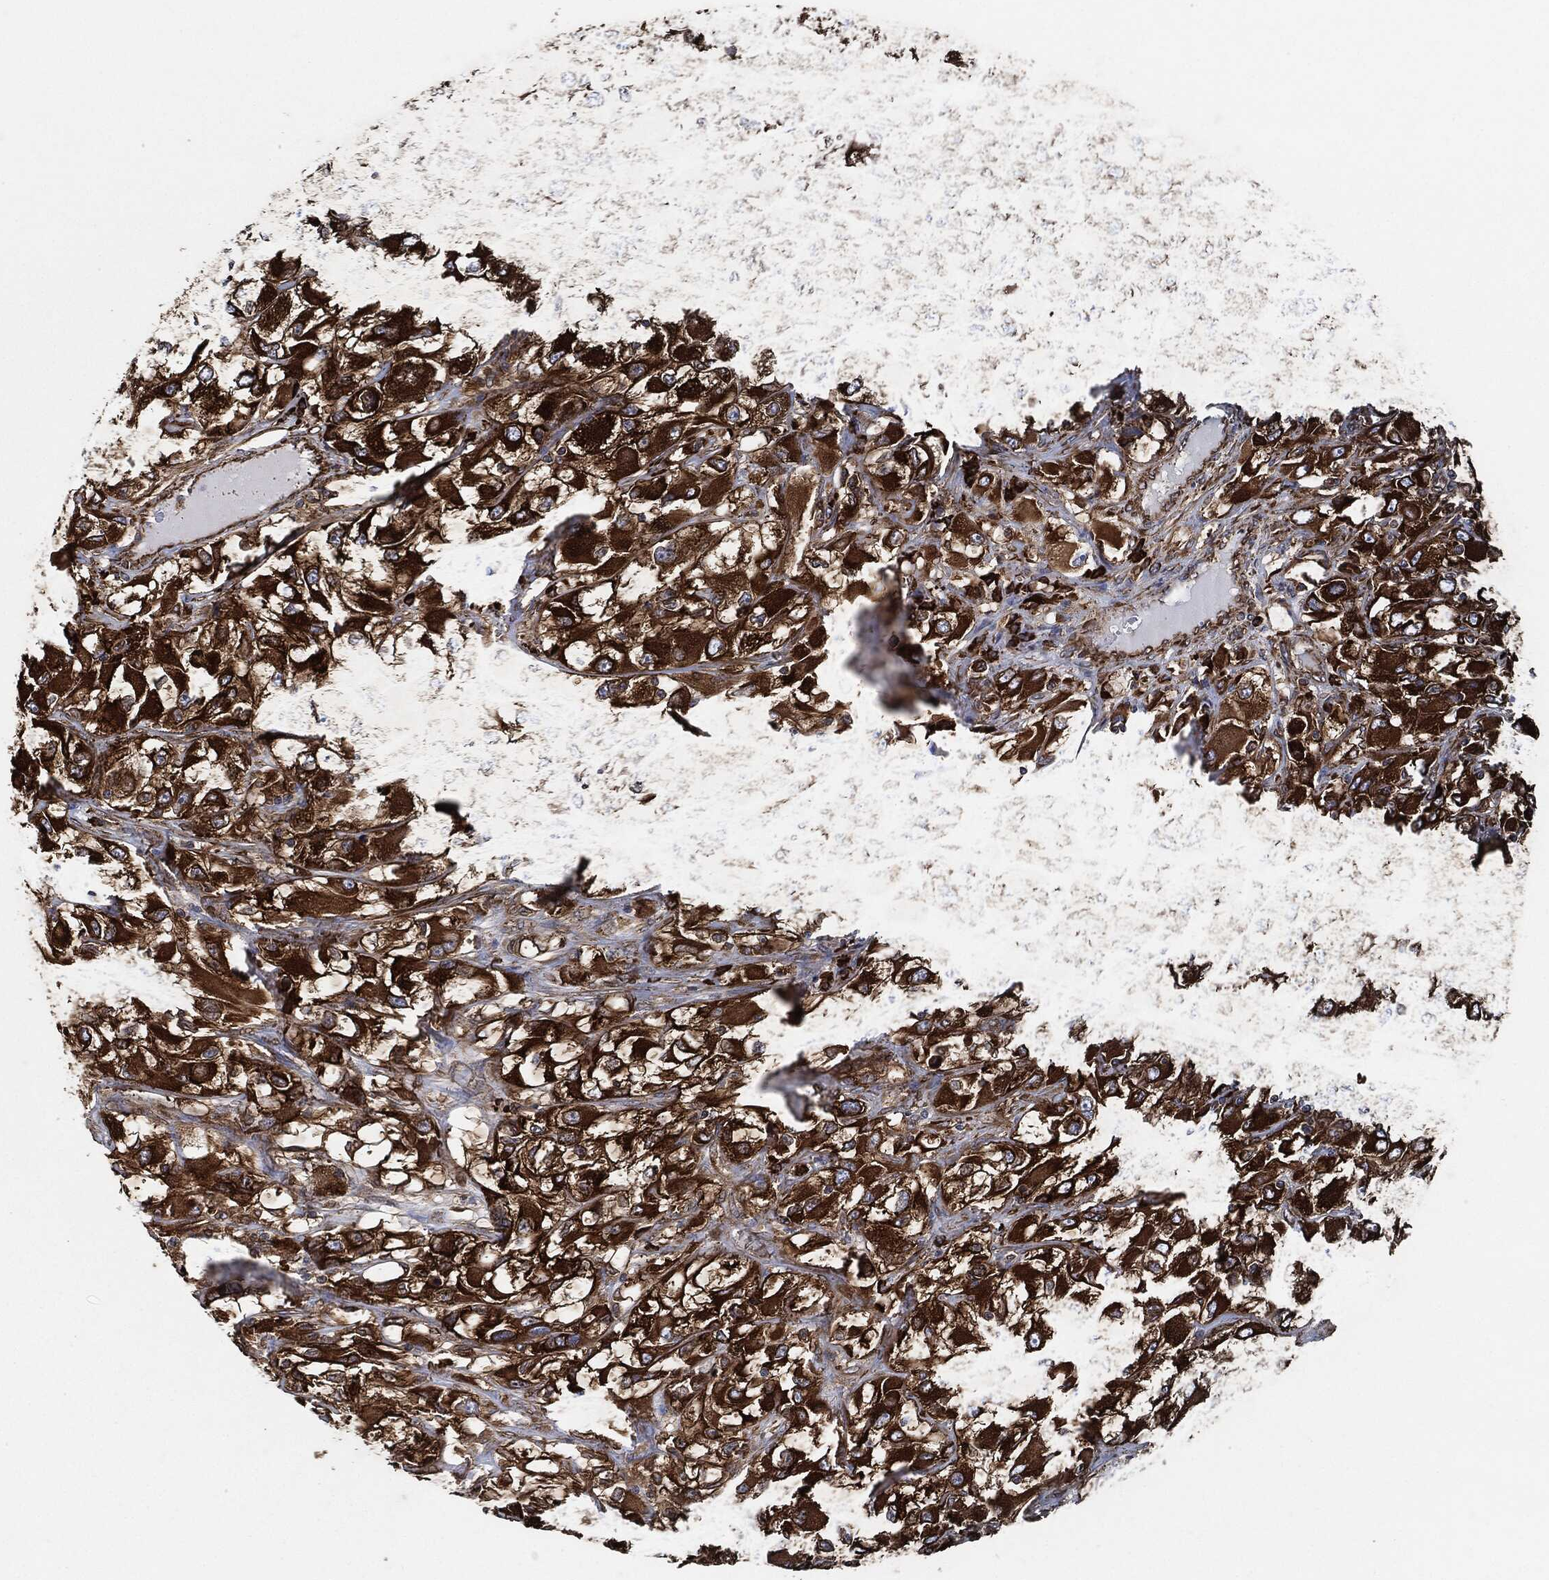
{"staining": {"intensity": "strong", "quantity": ">75%", "location": "cytoplasmic/membranous"}, "tissue": "renal cancer", "cell_type": "Tumor cells", "image_type": "cancer", "snomed": [{"axis": "morphology", "description": "Adenocarcinoma, NOS"}, {"axis": "topography", "description": "Kidney"}], "caption": "Renal adenocarcinoma was stained to show a protein in brown. There is high levels of strong cytoplasmic/membranous expression in about >75% of tumor cells. (IHC, brightfield microscopy, high magnification).", "gene": "AMFR", "patient": {"sex": "female", "age": 52}}